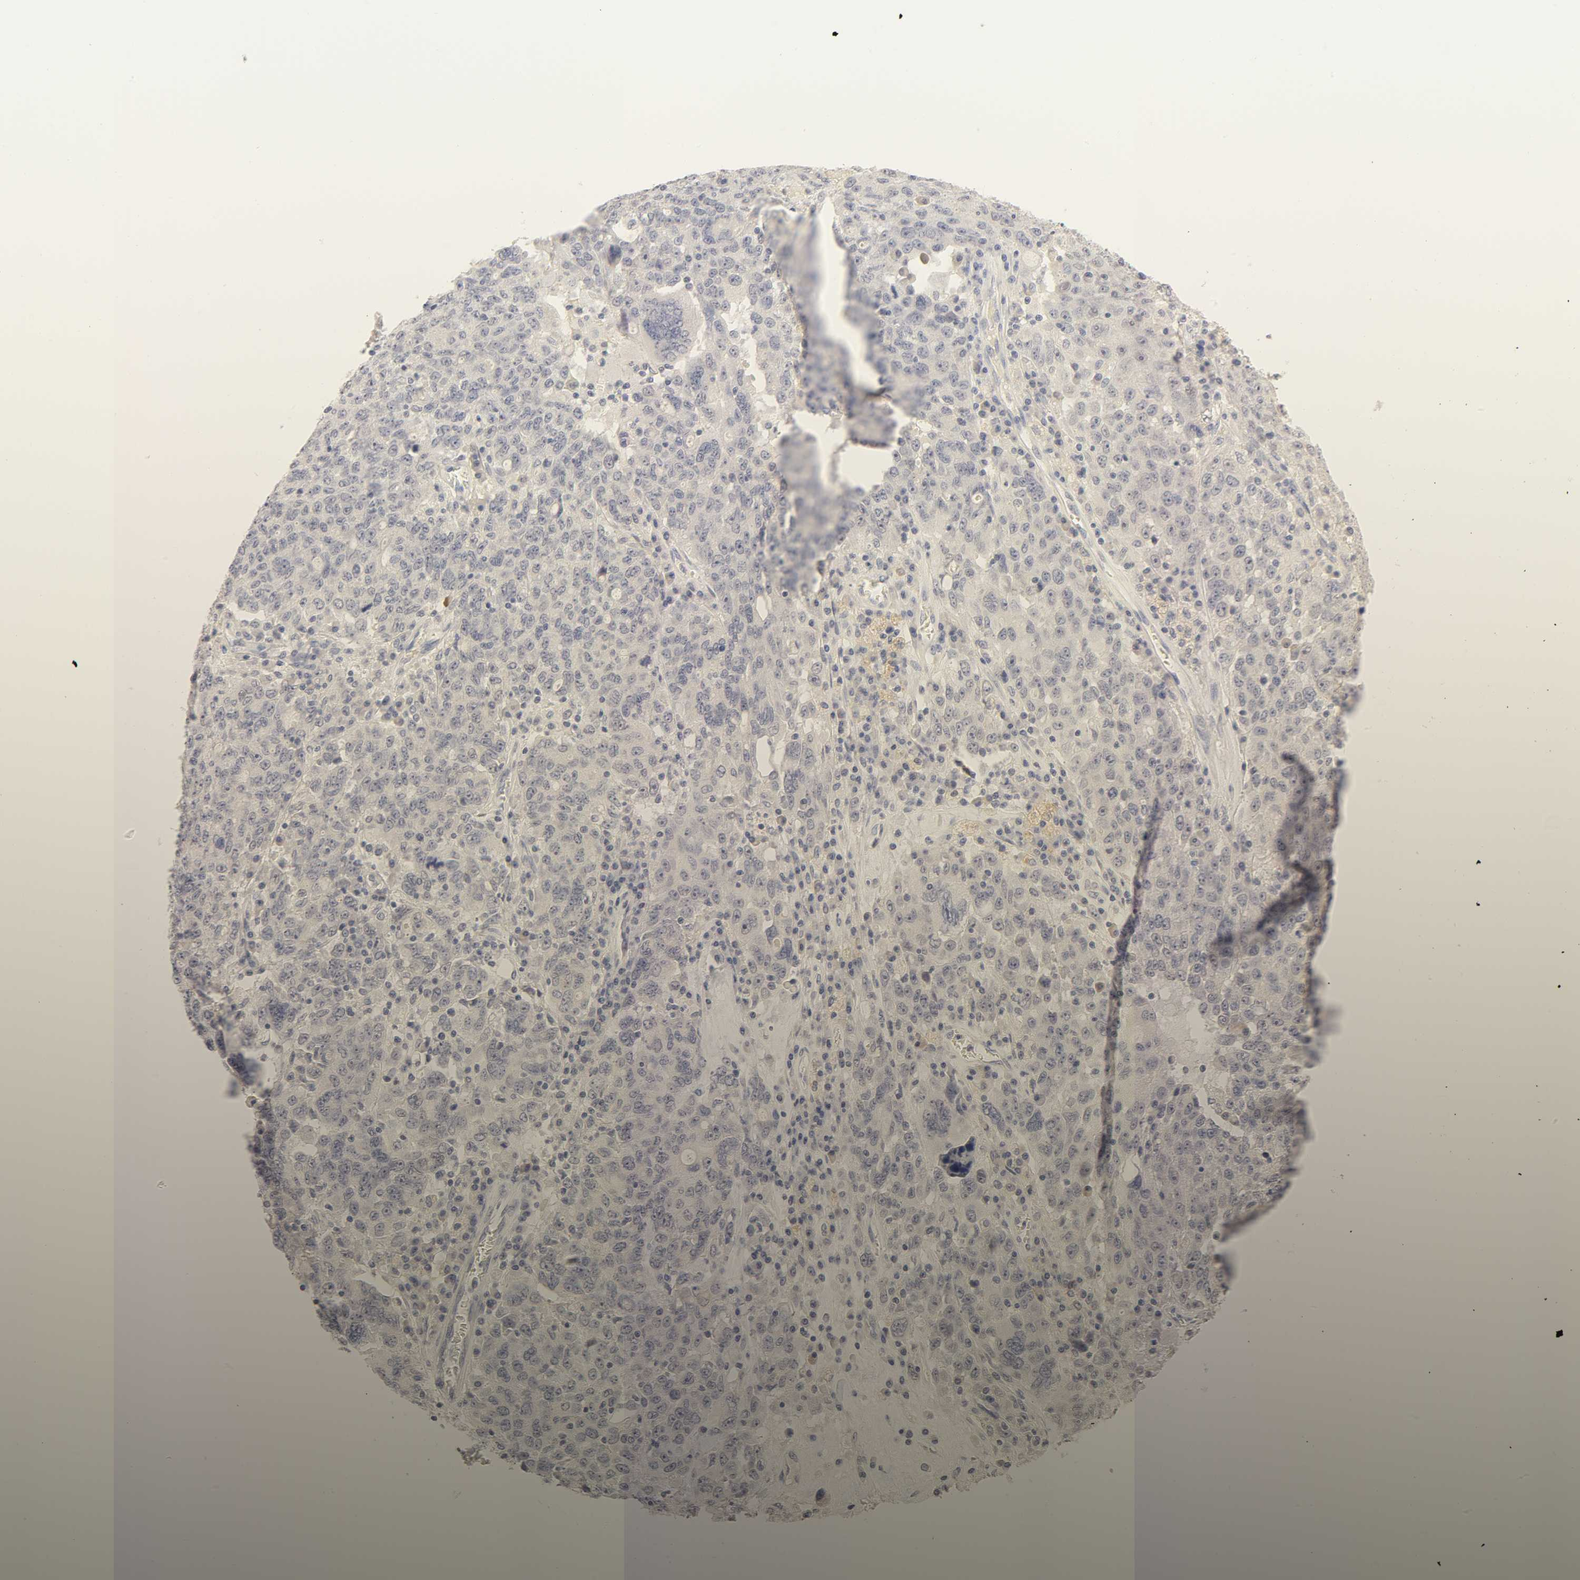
{"staining": {"intensity": "negative", "quantity": "none", "location": "none"}, "tissue": "ovarian cancer", "cell_type": "Tumor cells", "image_type": "cancer", "snomed": [{"axis": "morphology", "description": "Carcinoma, endometroid"}, {"axis": "topography", "description": "Ovary"}], "caption": "This is a image of IHC staining of ovarian cancer (endometroid carcinoma), which shows no staining in tumor cells.", "gene": "CYP4B1", "patient": {"sex": "female", "age": 62}}